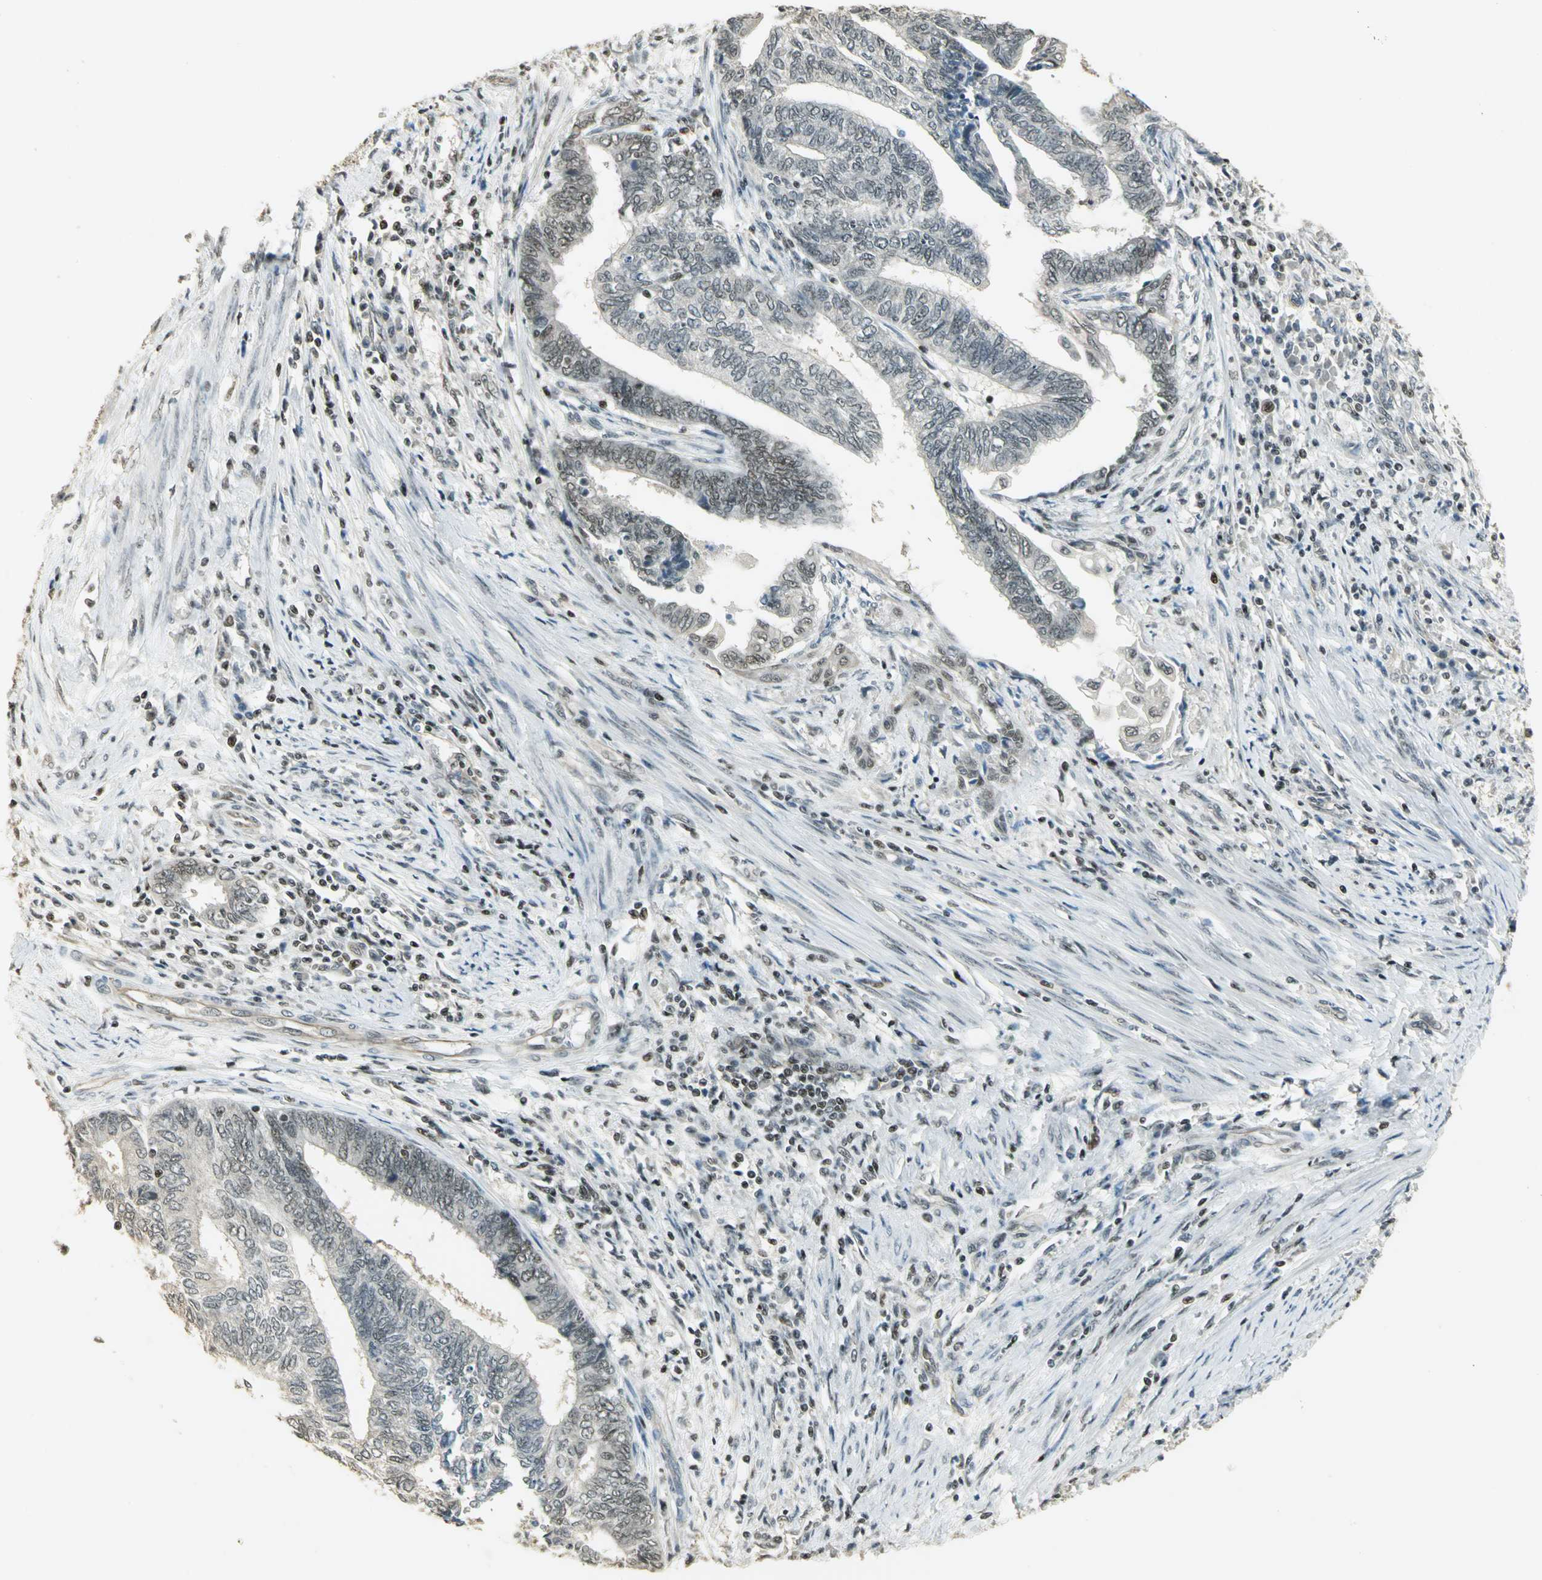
{"staining": {"intensity": "weak", "quantity": "<25%", "location": "nuclear"}, "tissue": "endometrial cancer", "cell_type": "Tumor cells", "image_type": "cancer", "snomed": [{"axis": "morphology", "description": "Adenocarcinoma, NOS"}, {"axis": "topography", "description": "Uterus"}, {"axis": "topography", "description": "Endometrium"}], "caption": "DAB (3,3'-diaminobenzidine) immunohistochemical staining of adenocarcinoma (endometrial) demonstrates no significant expression in tumor cells.", "gene": "ELF1", "patient": {"sex": "female", "age": 70}}